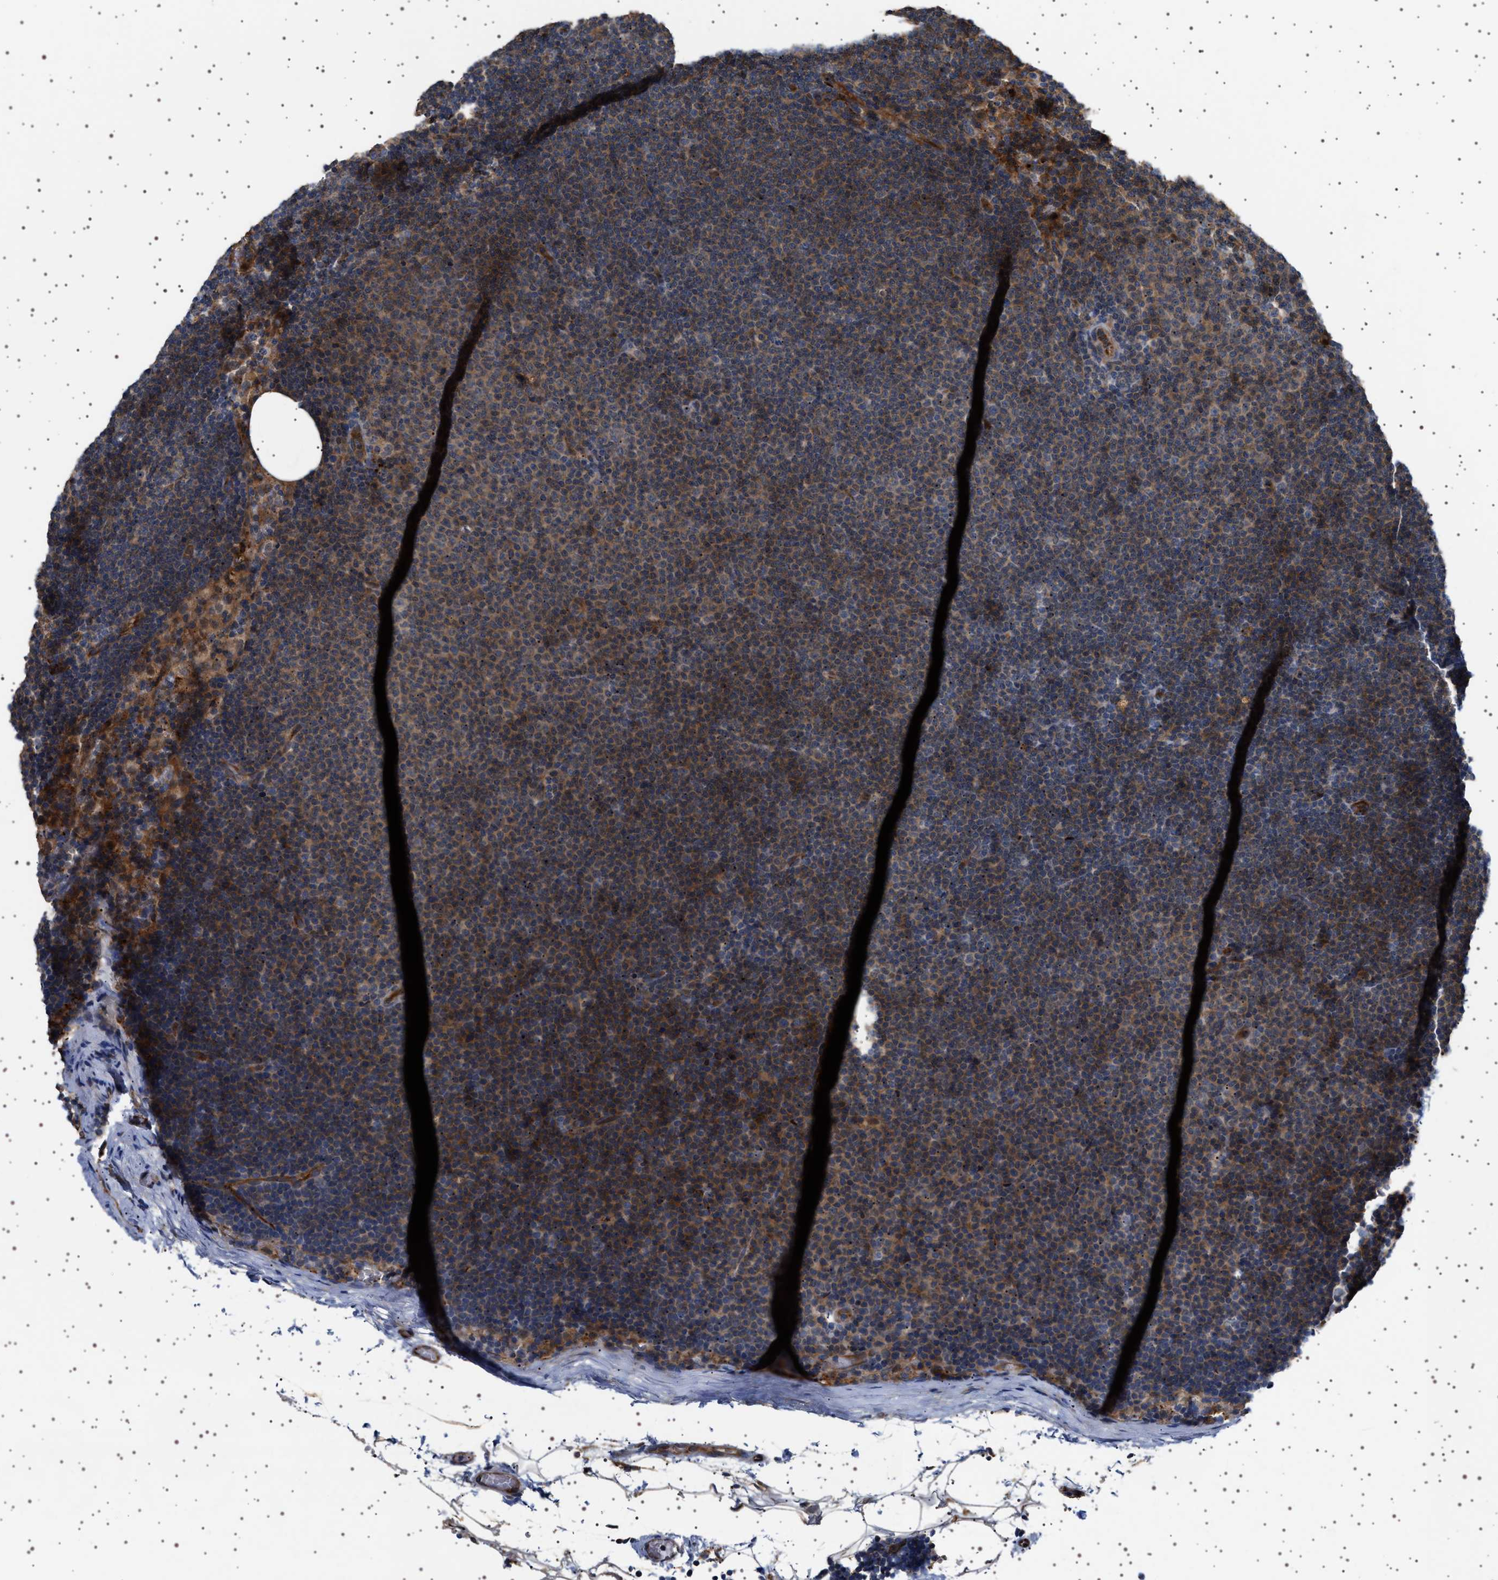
{"staining": {"intensity": "moderate", "quantity": ">75%", "location": "cytoplasmic/membranous"}, "tissue": "lymphoma", "cell_type": "Tumor cells", "image_type": "cancer", "snomed": [{"axis": "morphology", "description": "Malignant lymphoma, non-Hodgkin's type, Low grade"}, {"axis": "topography", "description": "Lymph node"}], "caption": "Lymphoma stained for a protein (brown) shows moderate cytoplasmic/membranous positive staining in approximately >75% of tumor cells.", "gene": "FICD", "patient": {"sex": "female", "age": 53}}